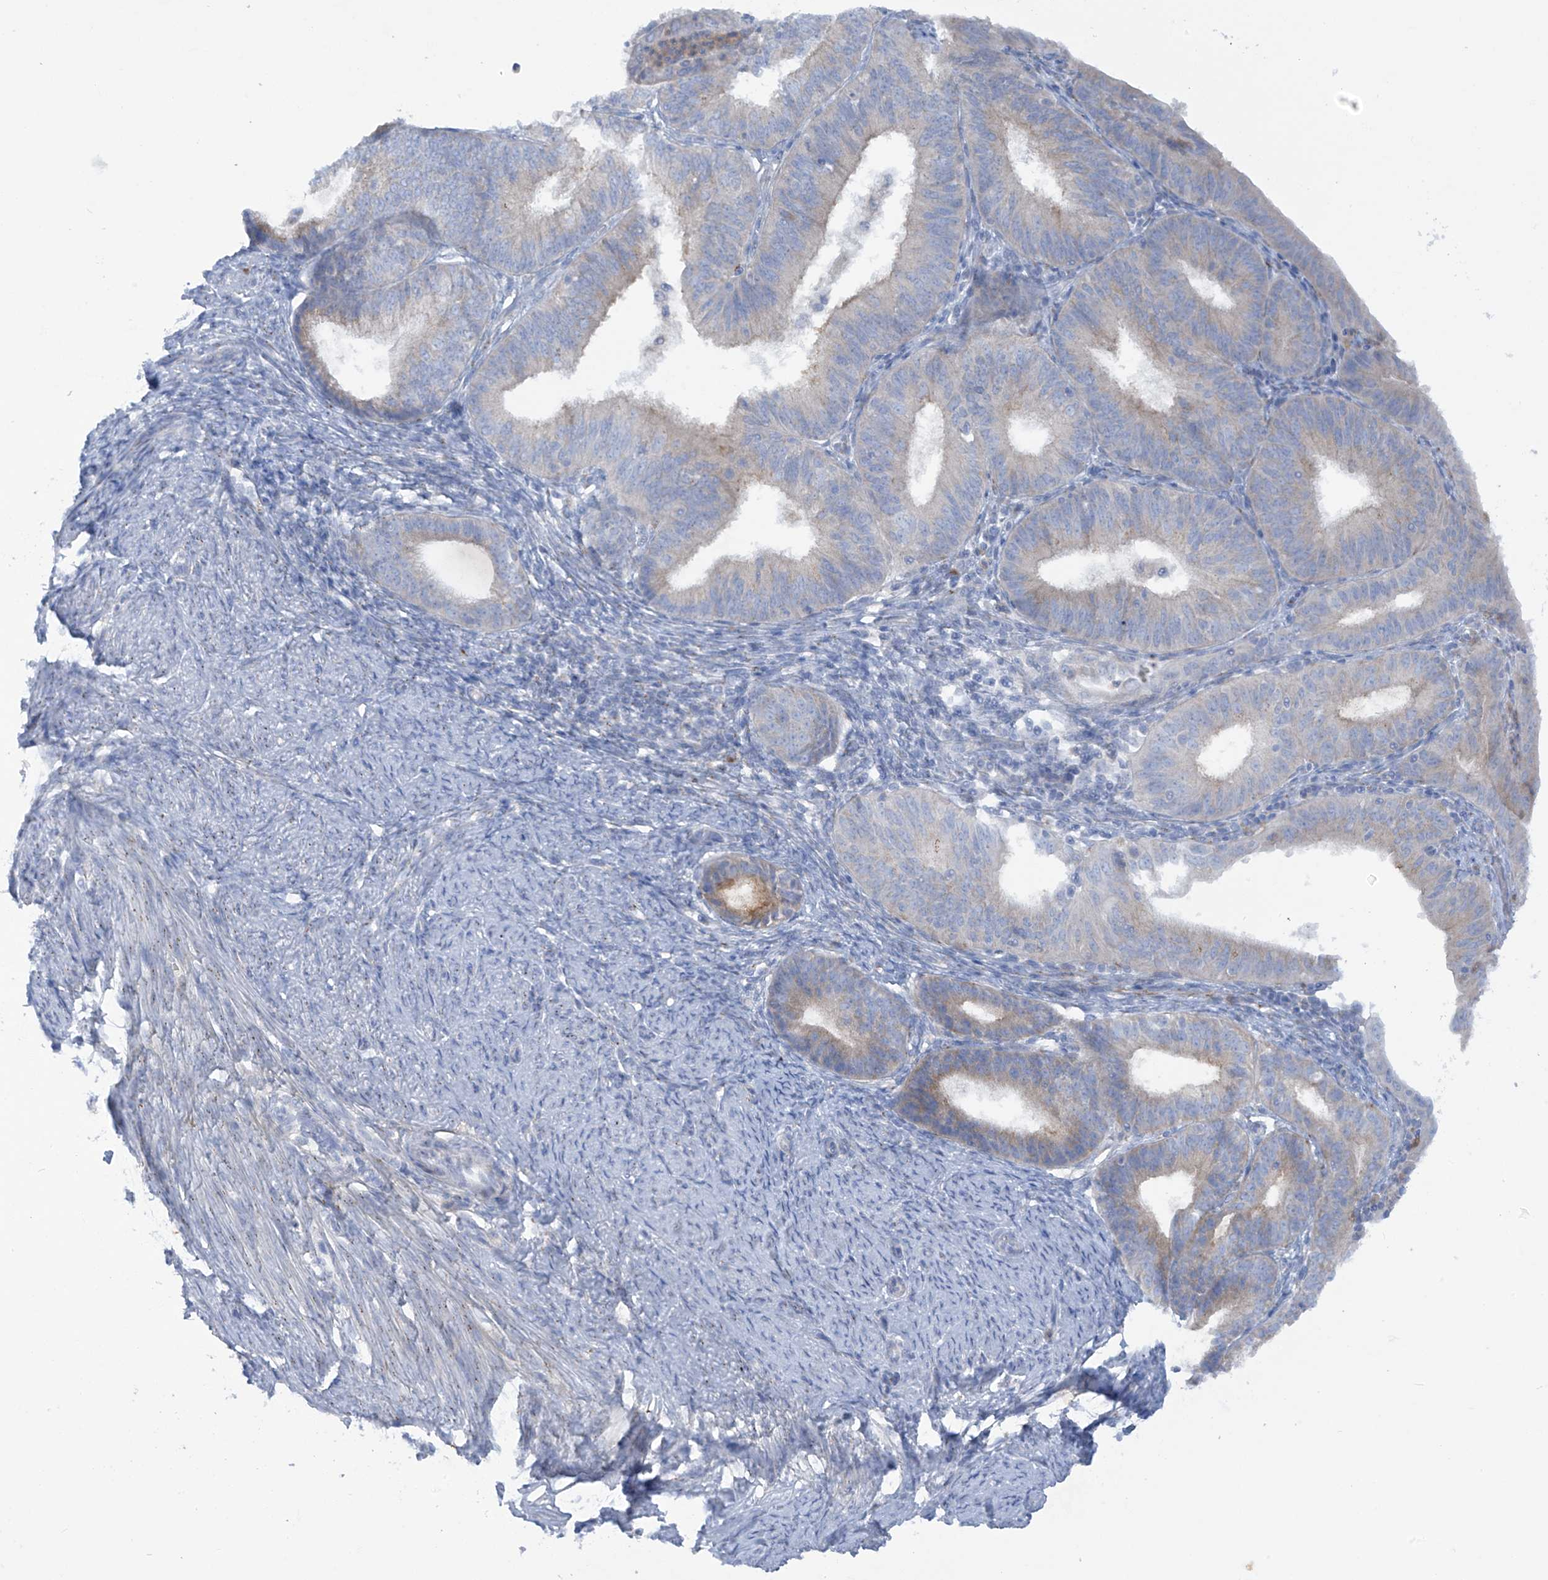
{"staining": {"intensity": "weak", "quantity": "25%-75%", "location": "cytoplasmic/membranous"}, "tissue": "endometrial cancer", "cell_type": "Tumor cells", "image_type": "cancer", "snomed": [{"axis": "morphology", "description": "Adenocarcinoma, NOS"}, {"axis": "topography", "description": "Endometrium"}], "caption": "Tumor cells exhibit low levels of weak cytoplasmic/membranous staining in about 25%-75% of cells in adenocarcinoma (endometrial).", "gene": "TRMT2B", "patient": {"sex": "female", "age": 51}}